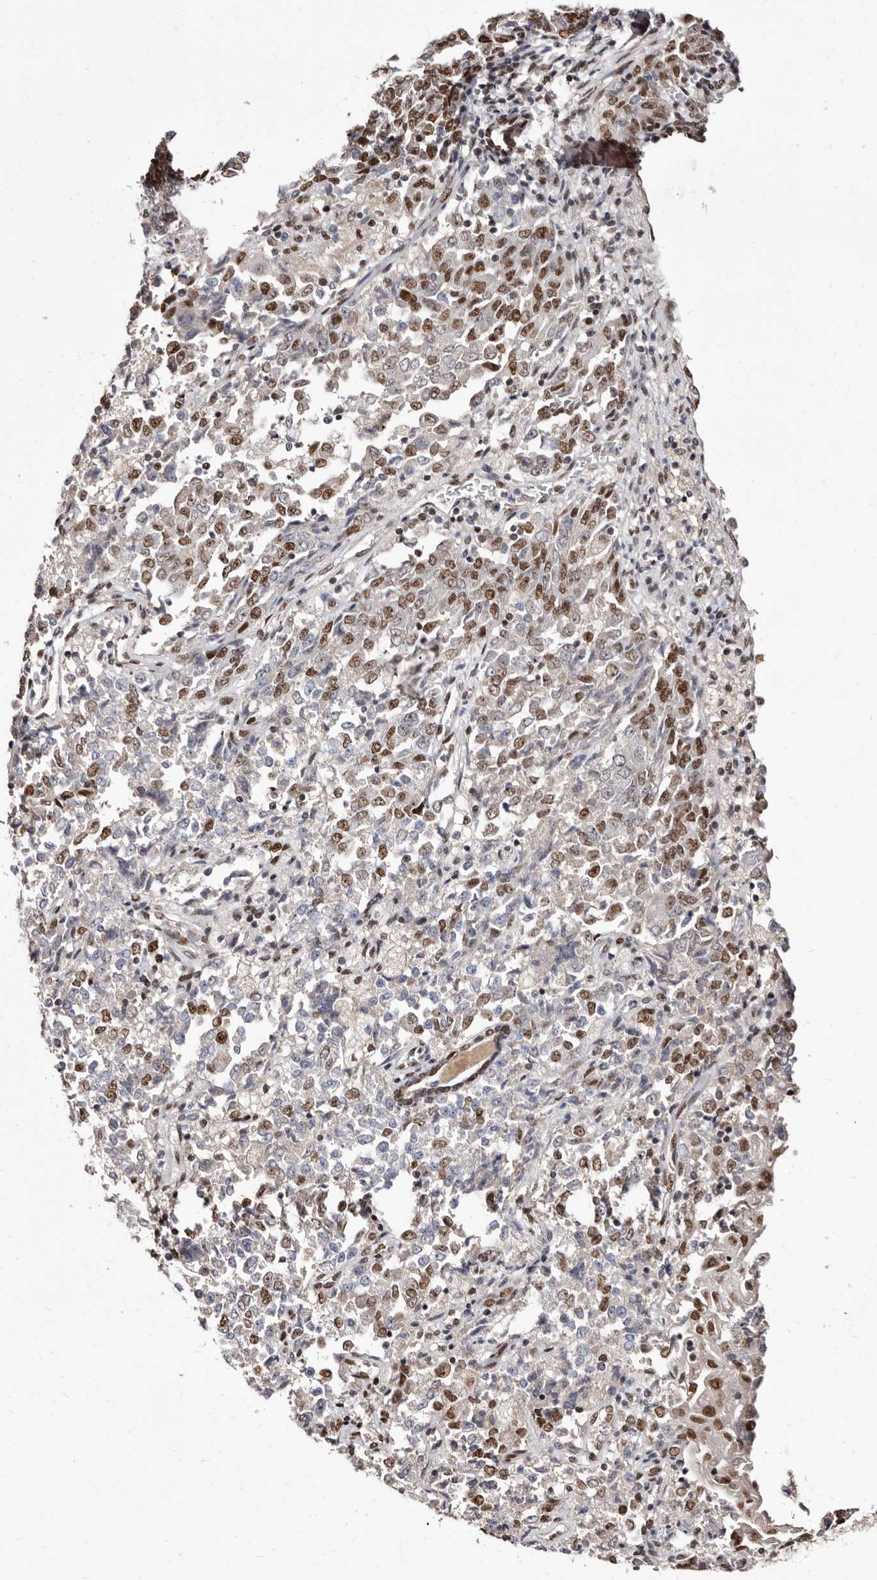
{"staining": {"intensity": "moderate", "quantity": "25%-75%", "location": "nuclear"}, "tissue": "endometrial cancer", "cell_type": "Tumor cells", "image_type": "cancer", "snomed": [{"axis": "morphology", "description": "Adenocarcinoma, NOS"}, {"axis": "topography", "description": "Endometrium"}], "caption": "Moderate nuclear staining is present in approximately 25%-75% of tumor cells in endometrial cancer (adenocarcinoma).", "gene": "ANAPC11", "patient": {"sex": "female", "age": 80}}